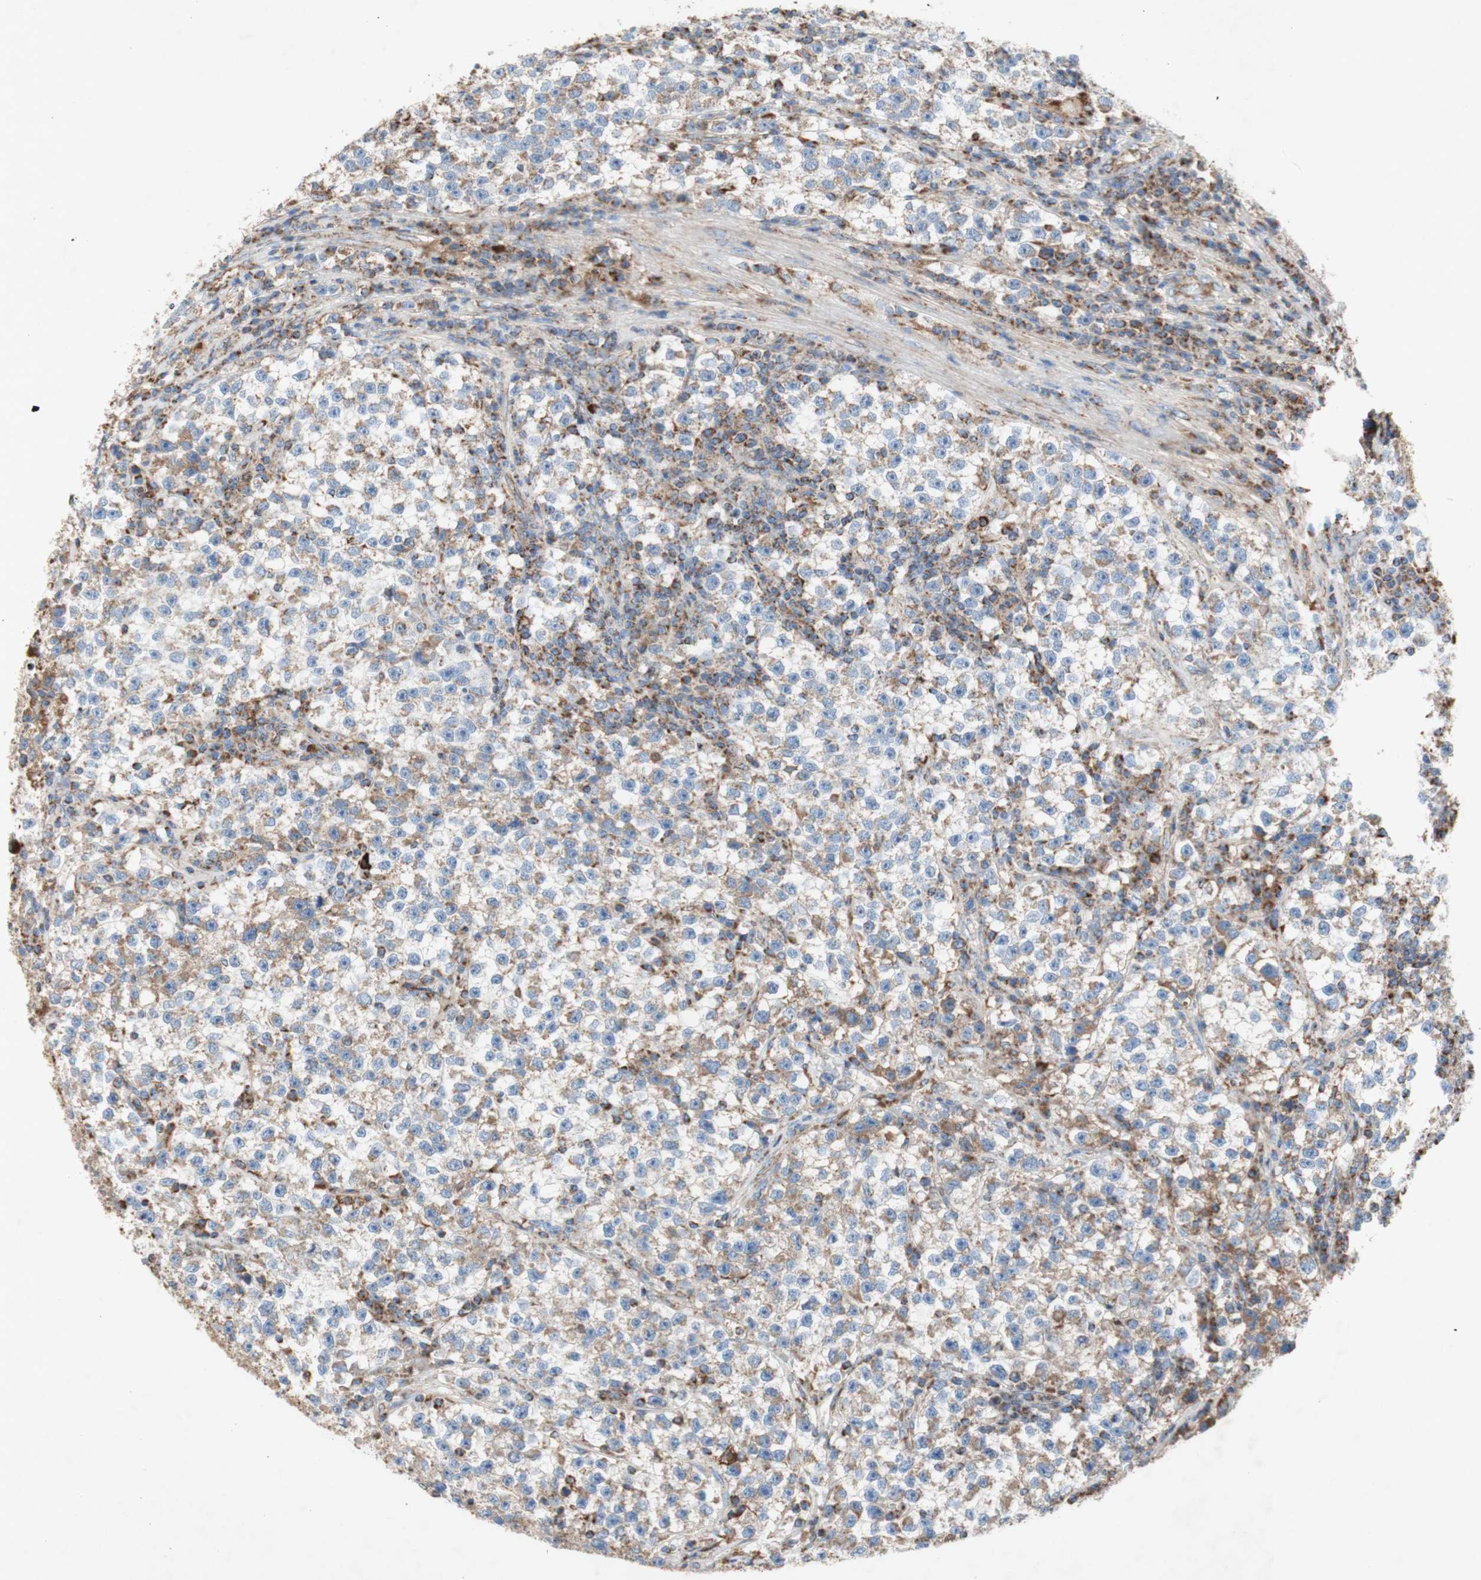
{"staining": {"intensity": "weak", "quantity": "25%-75%", "location": "cytoplasmic/membranous"}, "tissue": "testis cancer", "cell_type": "Tumor cells", "image_type": "cancer", "snomed": [{"axis": "morphology", "description": "Seminoma, NOS"}, {"axis": "topography", "description": "Testis"}], "caption": "A brown stain highlights weak cytoplasmic/membranous staining of a protein in human testis seminoma tumor cells.", "gene": "SDHB", "patient": {"sex": "male", "age": 22}}